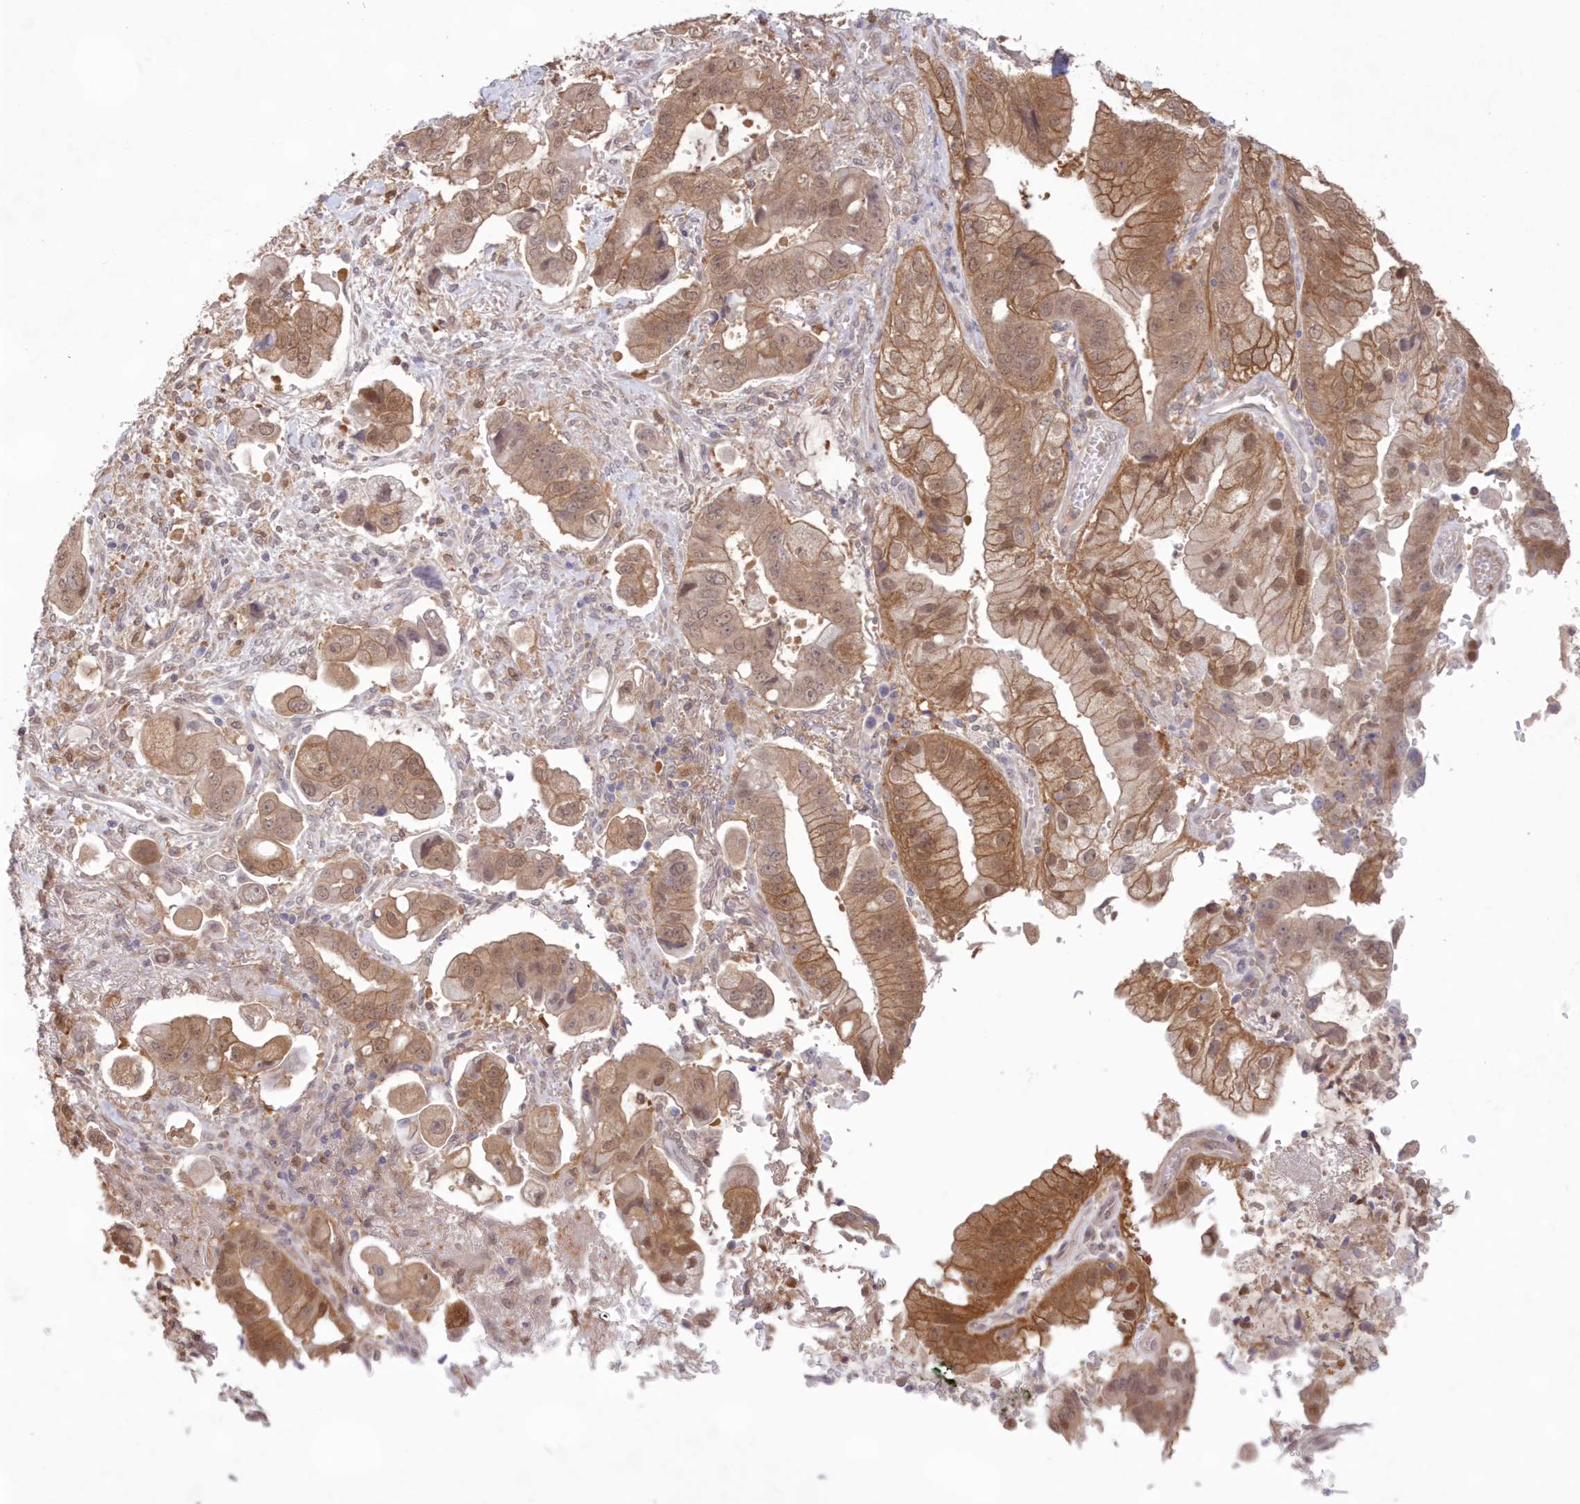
{"staining": {"intensity": "moderate", "quantity": ">75%", "location": "cytoplasmic/membranous,nuclear"}, "tissue": "stomach cancer", "cell_type": "Tumor cells", "image_type": "cancer", "snomed": [{"axis": "morphology", "description": "Adenocarcinoma, NOS"}, {"axis": "topography", "description": "Stomach"}], "caption": "DAB (3,3'-diaminobenzidine) immunohistochemical staining of human adenocarcinoma (stomach) demonstrates moderate cytoplasmic/membranous and nuclear protein positivity in approximately >75% of tumor cells.", "gene": "RNPEP", "patient": {"sex": "male", "age": 62}}